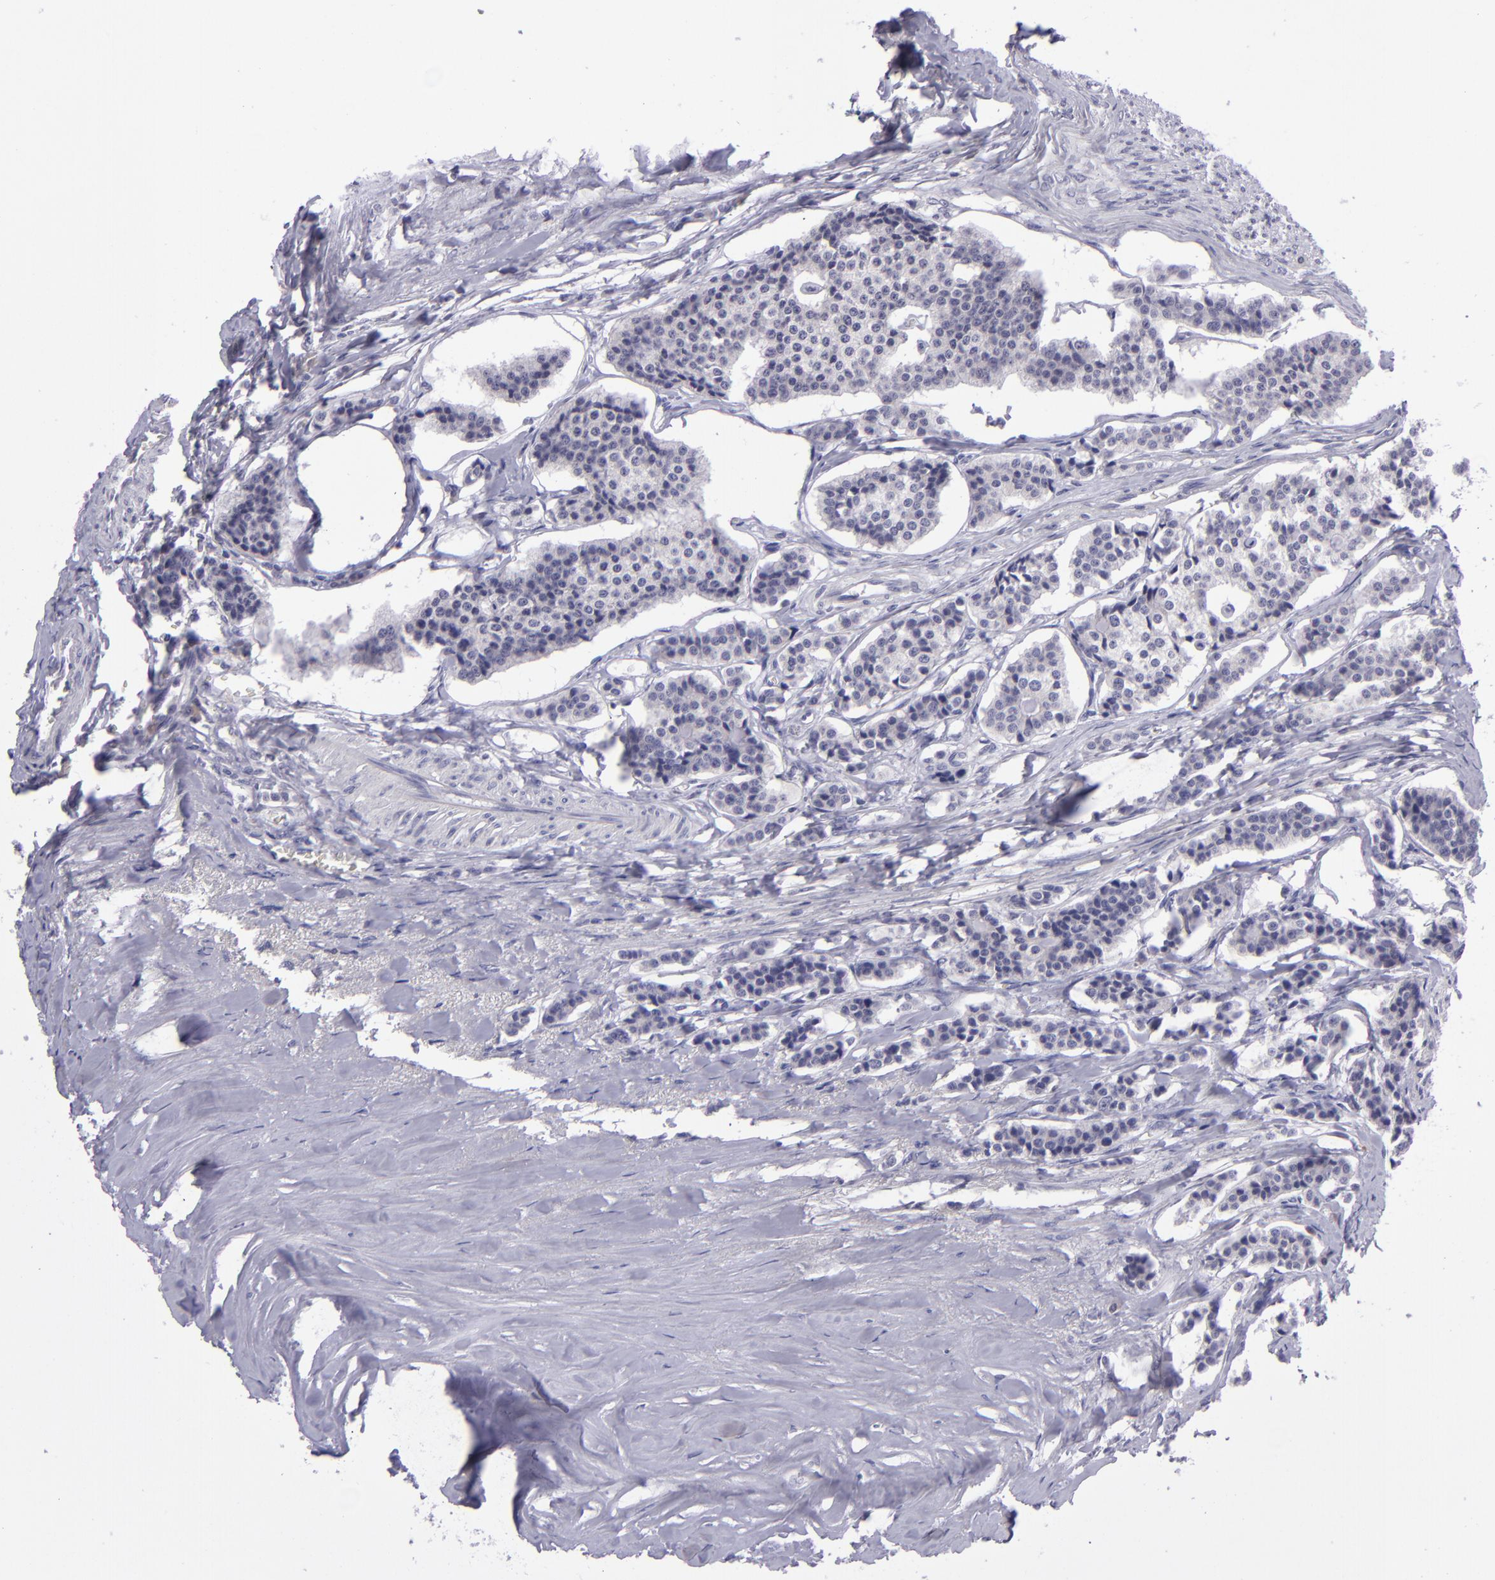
{"staining": {"intensity": "negative", "quantity": "none", "location": "none"}, "tissue": "carcinoid", "cell_type": "Tumor cells", "image_type": "cancer", "snomed": [{"axis": "morphology", "description": "Carcinoid, malignant, NOS"}, {"axis": "topography", "description": "Small intestine"}], "caption": "IHC image of carcinoid stained for a protein (brown), which shows no staining in tumor cells. Brightfield microscopy of immunohistochemistry (IHC) stained with DAB (brown) and hematoxylin (blue), captured at high magnification.", "gene": "POU2F2", "patient": {"sex": "male", "age": 63}}